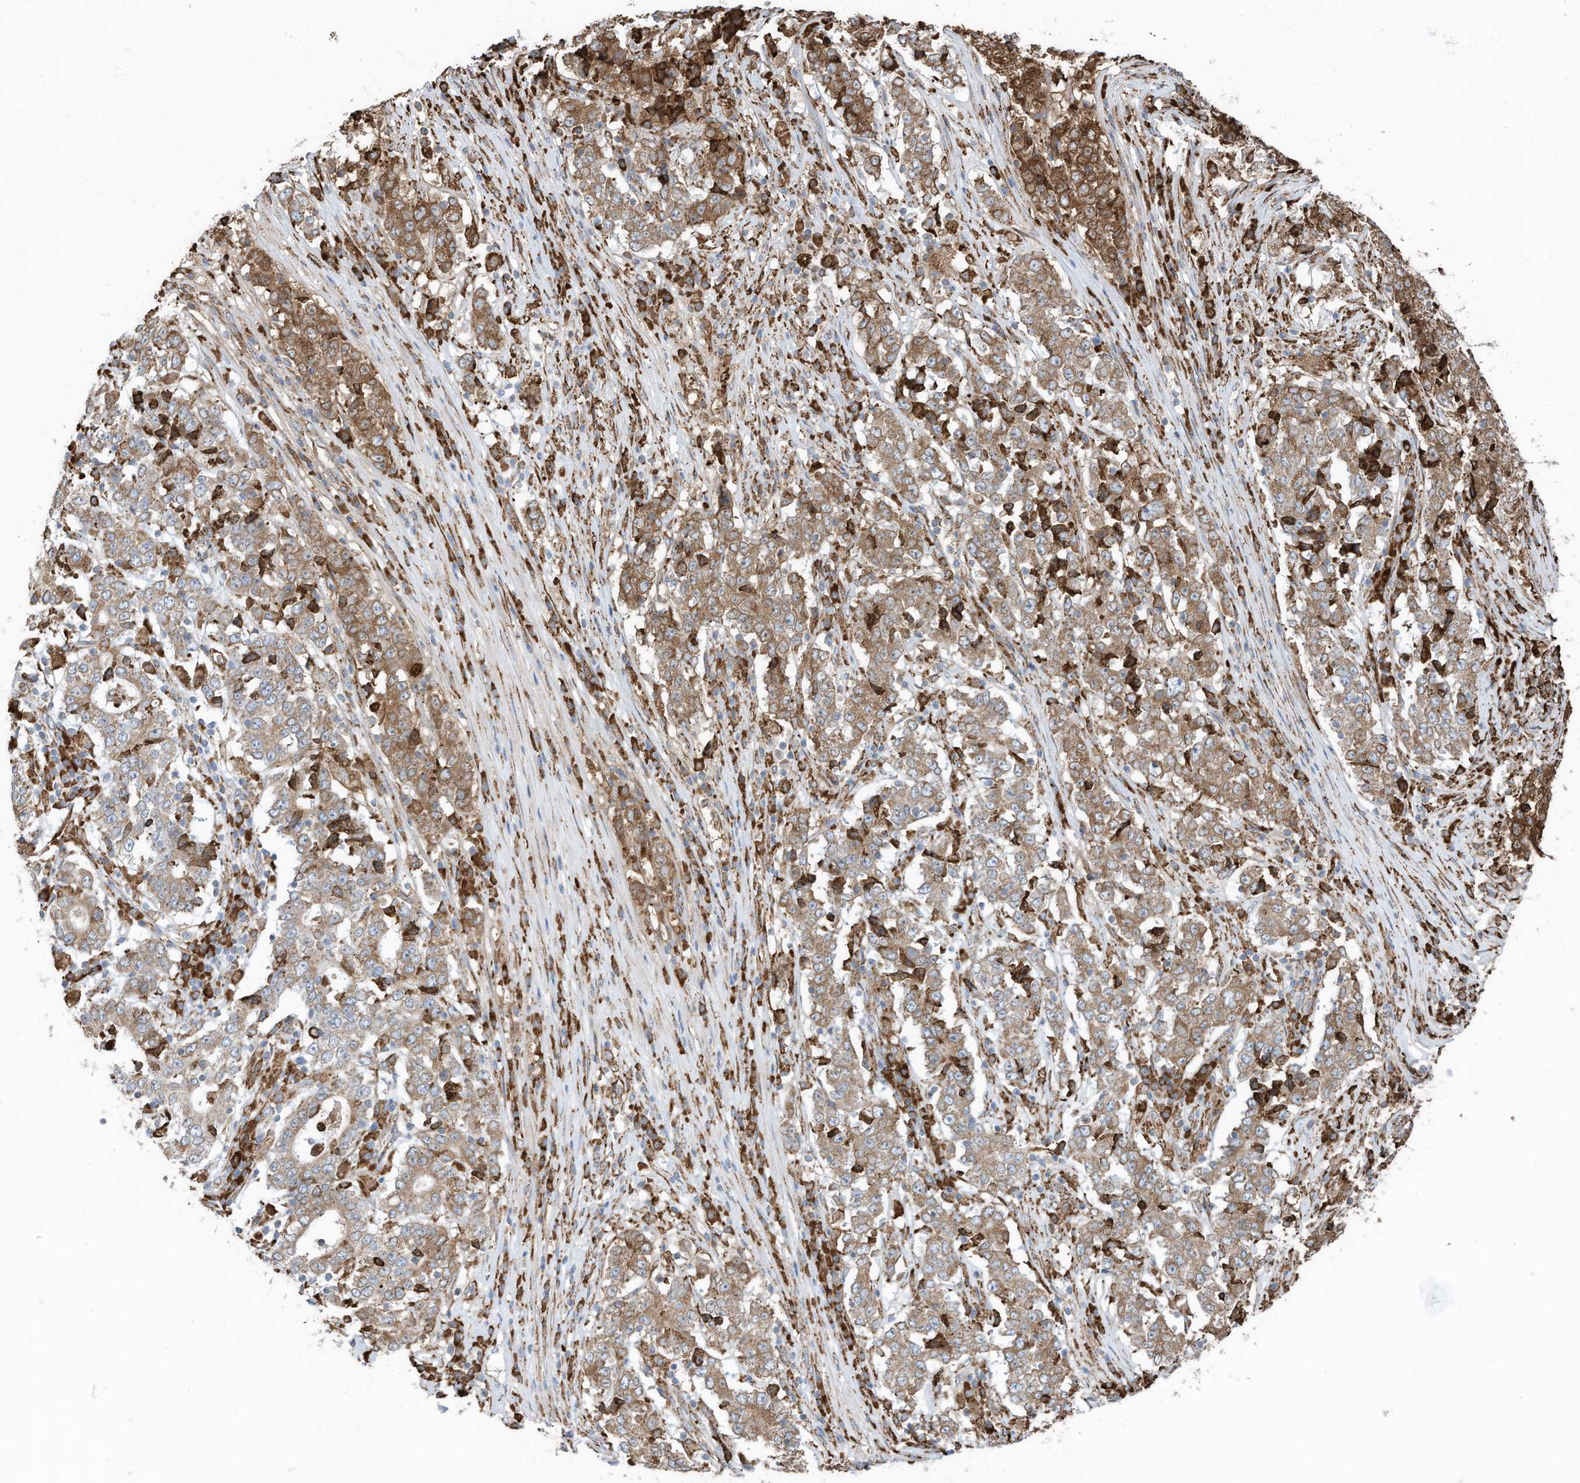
{"staining": {"intensity": "moderate", "quantity": ">75%", "location": "cytoplasmic/membranous"}, "tissue": "stomach cancer", "cell_type": "Tumor cells", "image_type": "cancer", "snomed": [{"axis": "morphology", "description": "Adenocarcinoma, NOS"}, {"axis": "topography", "description": "Stomach"}], "caption": "High-power microscopy captured an immunohistochemistry (IHC) micrograph of stomach adenocarcinoma, revealing moderate cytoplasmic/membranous positivity in about >75% of tumor cells.", "gene": "ZNF354C", "patient": {"sex": "male", "age": 59}}